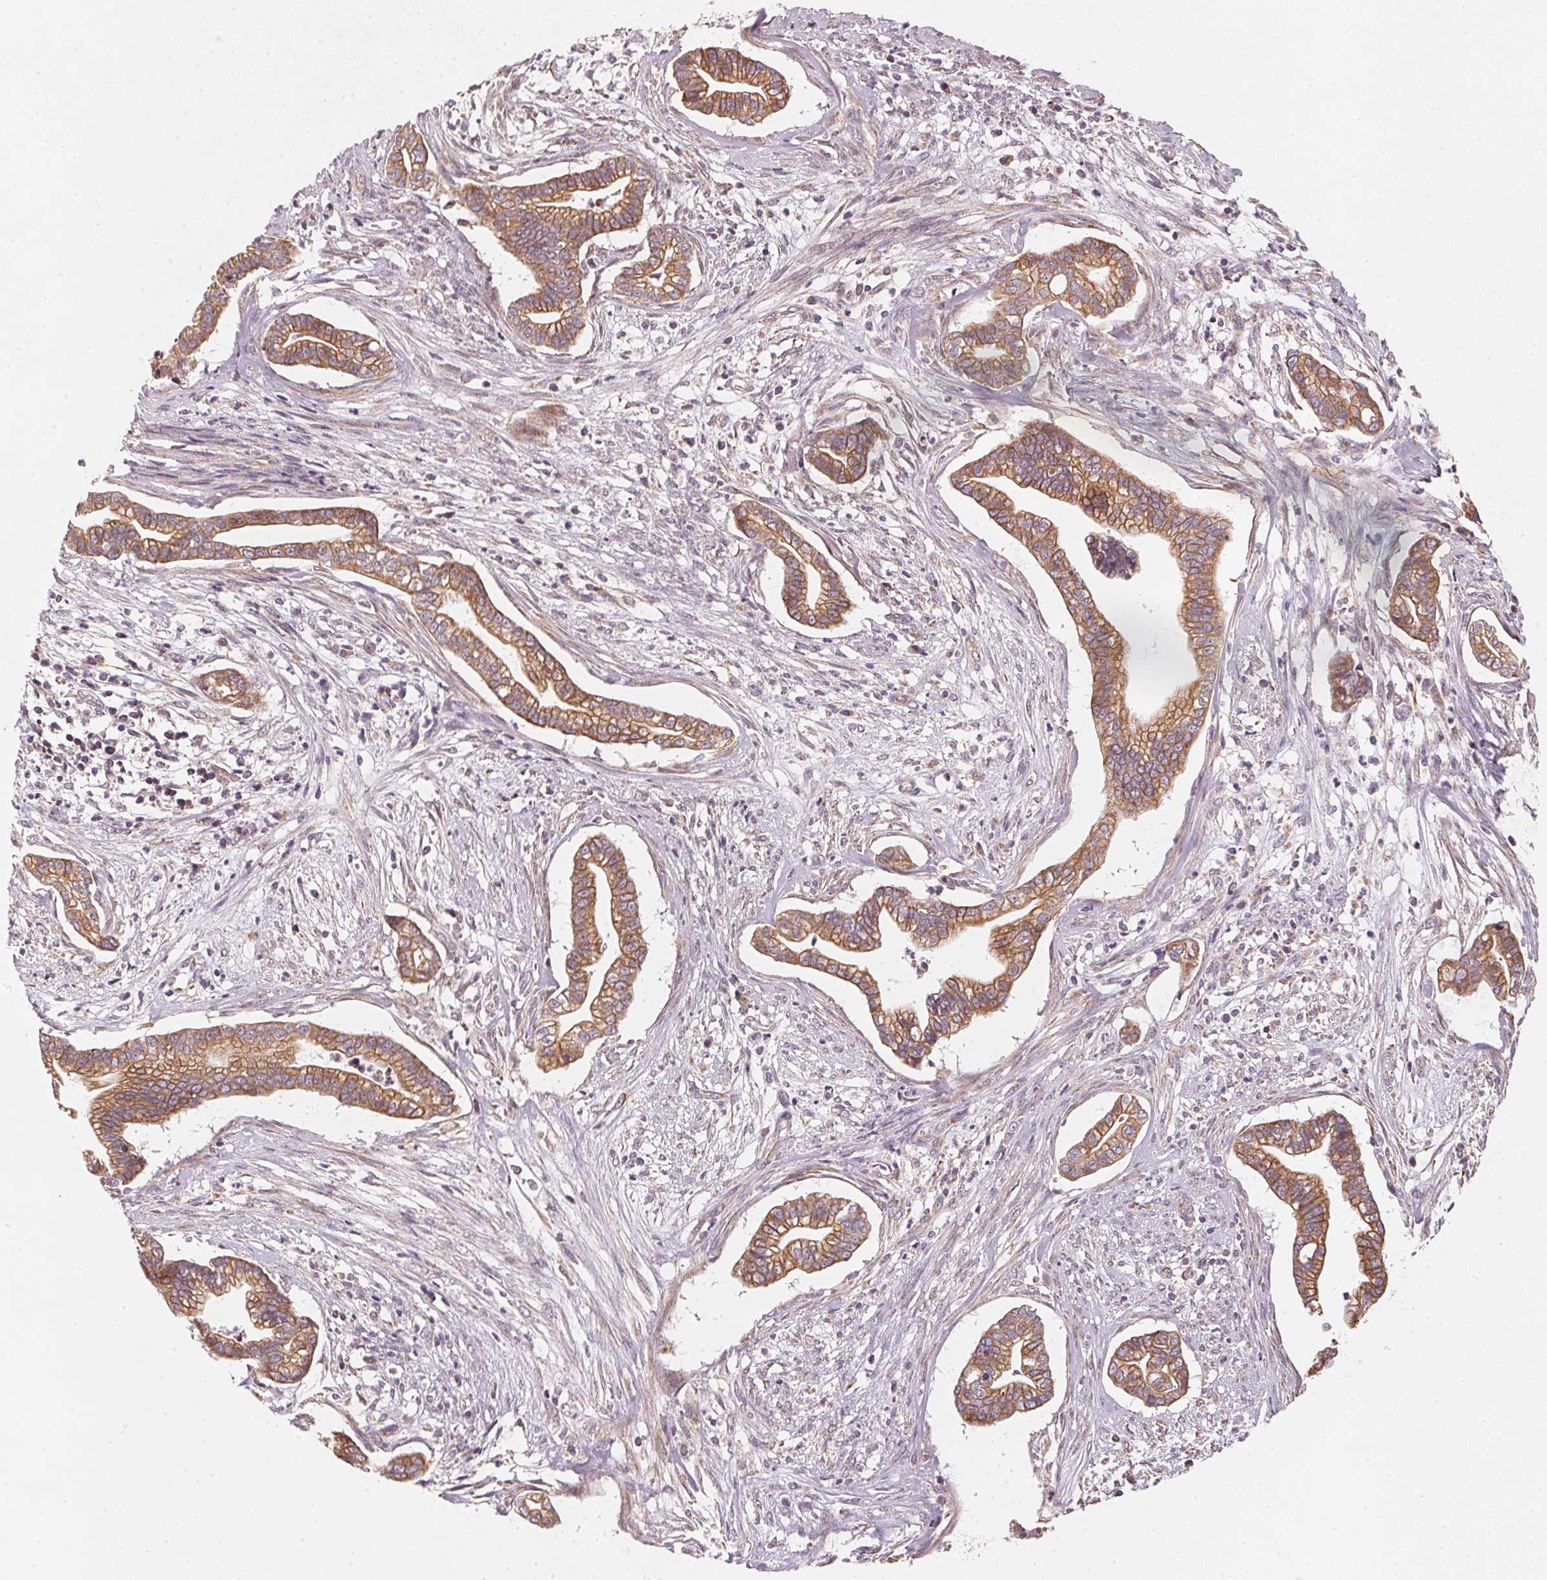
{"staining": {"intensity": "moderate", "quantity": ">75%", "location": "cytoplasmic/membranous"}, "tissue": "cervical cancer", "cell_type": "Tumor cells", "image_type": "cancer", "snomed": [{"axis": "morphology", "description": "Adenocarcinoma, NOS"}, {"axis": "topography", "description": "Cervix"}], "caption": "This photomicrograph demonstrates cervical cancer (adenocarcinoma) stained with immunohistochemistry (IHC) to label a protein in brown. The cytoplasmic/membranous of tumor cells show moderate positivity for the protein. Nuclei are counter-stained blue.", "gene": "MATCAP1", "patient": {"sex": "female", "age": 62}}